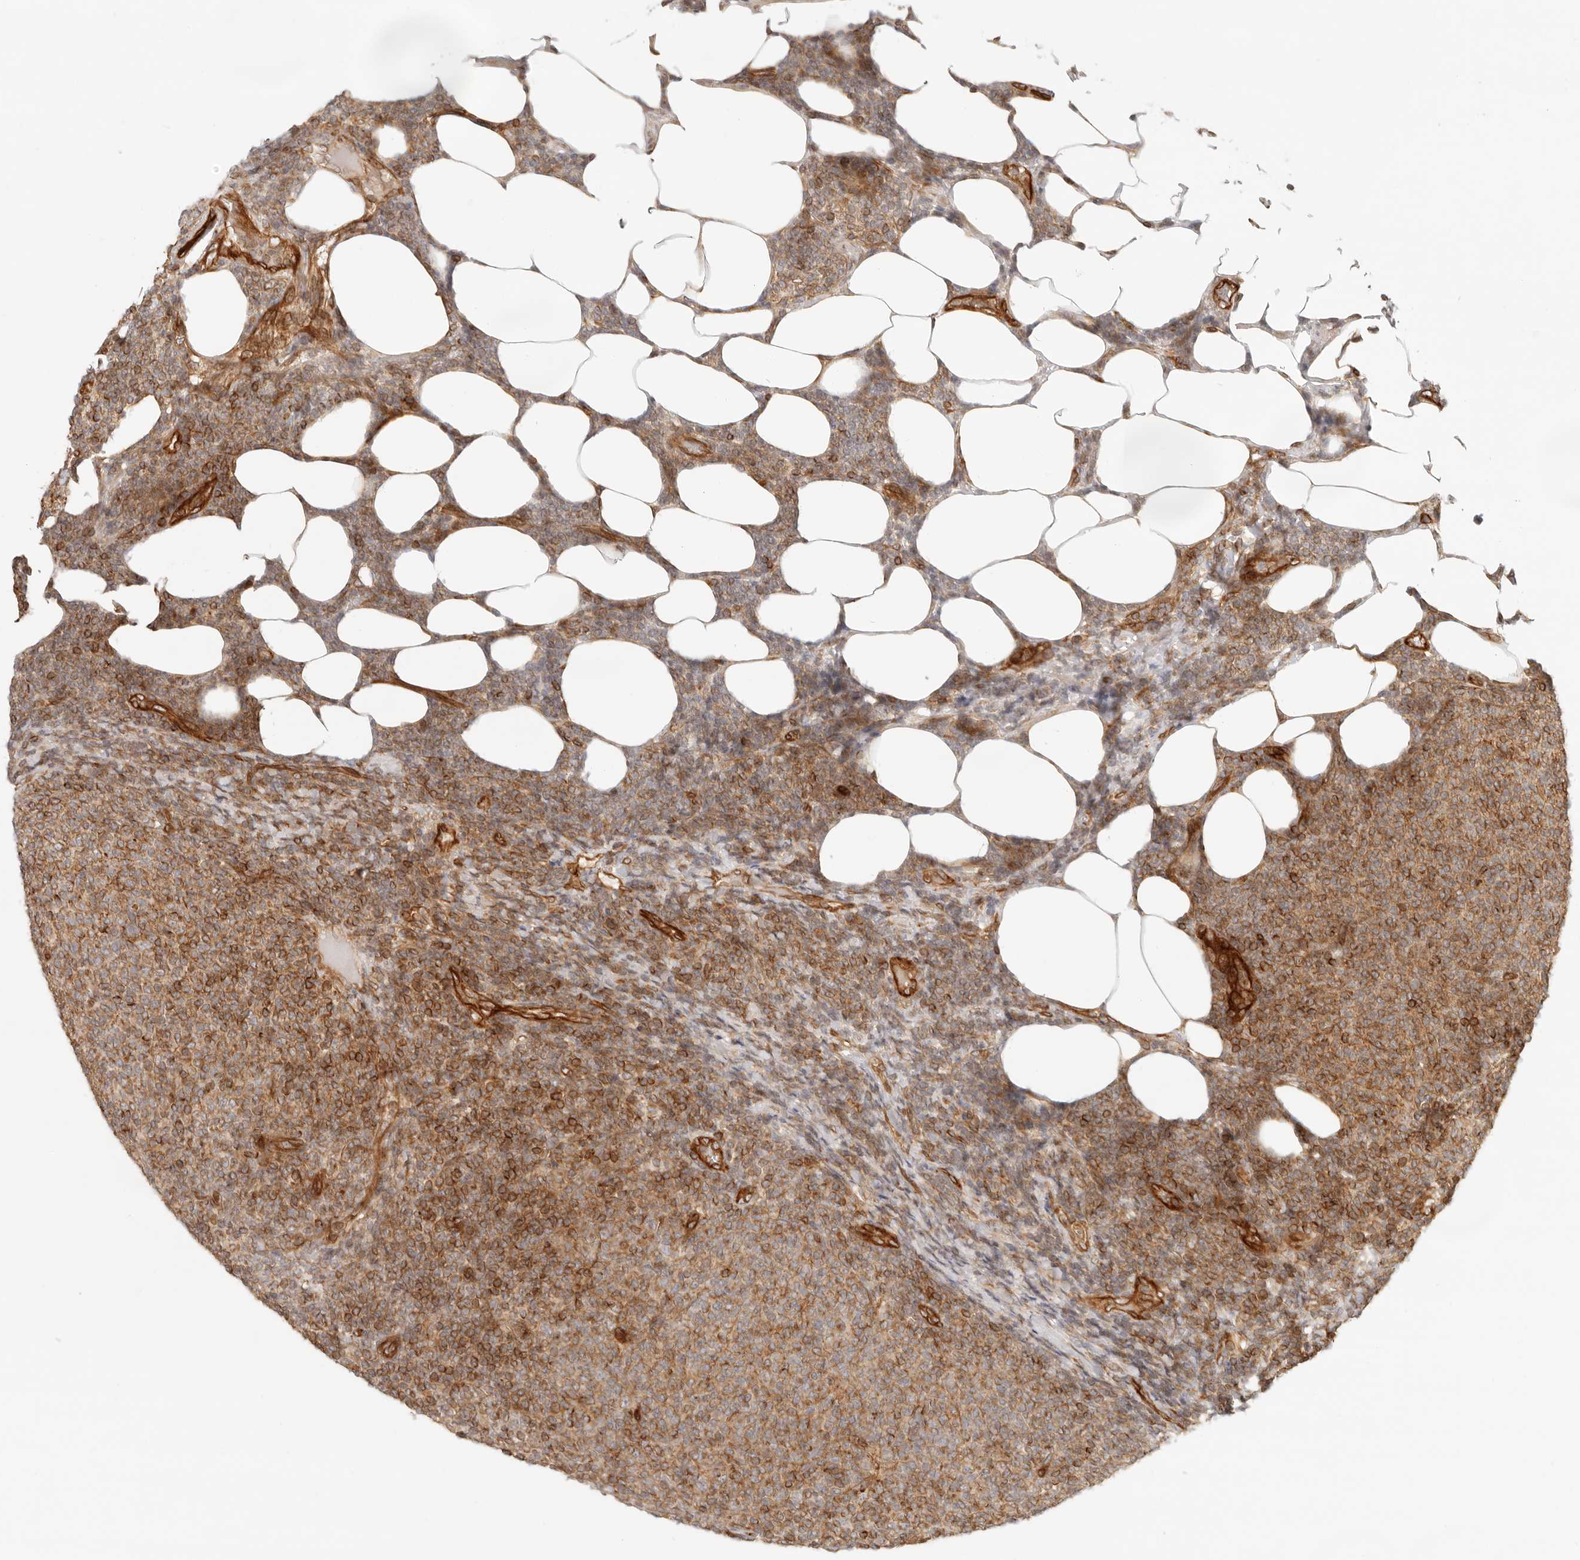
{"staining": {"intensity": "moderate", "quantity": ">75%", "location": "cytoplasmic/membranous"}, "tissue": "lymphoma", "cell_type": "Tumor cells", "image_type": "cancer", "snomed": [{"axis": "morphology", "description": "Malignant lymphoma, non-Hodgkin's type, Low grade"}, {"axis": "topography", "description": "Lymph node"}], "caption": "The image displays staining of low-grade malignant lymphoma, non-Hodgkin's type, revealing moderate cytoplasmic/membranous protein expression (brown color) within tumor cells. (DAB IHC with brightfield microscopy, high magnification).", "gene": "UFSP1", "patient": {"sex": "male", "age": 66}}